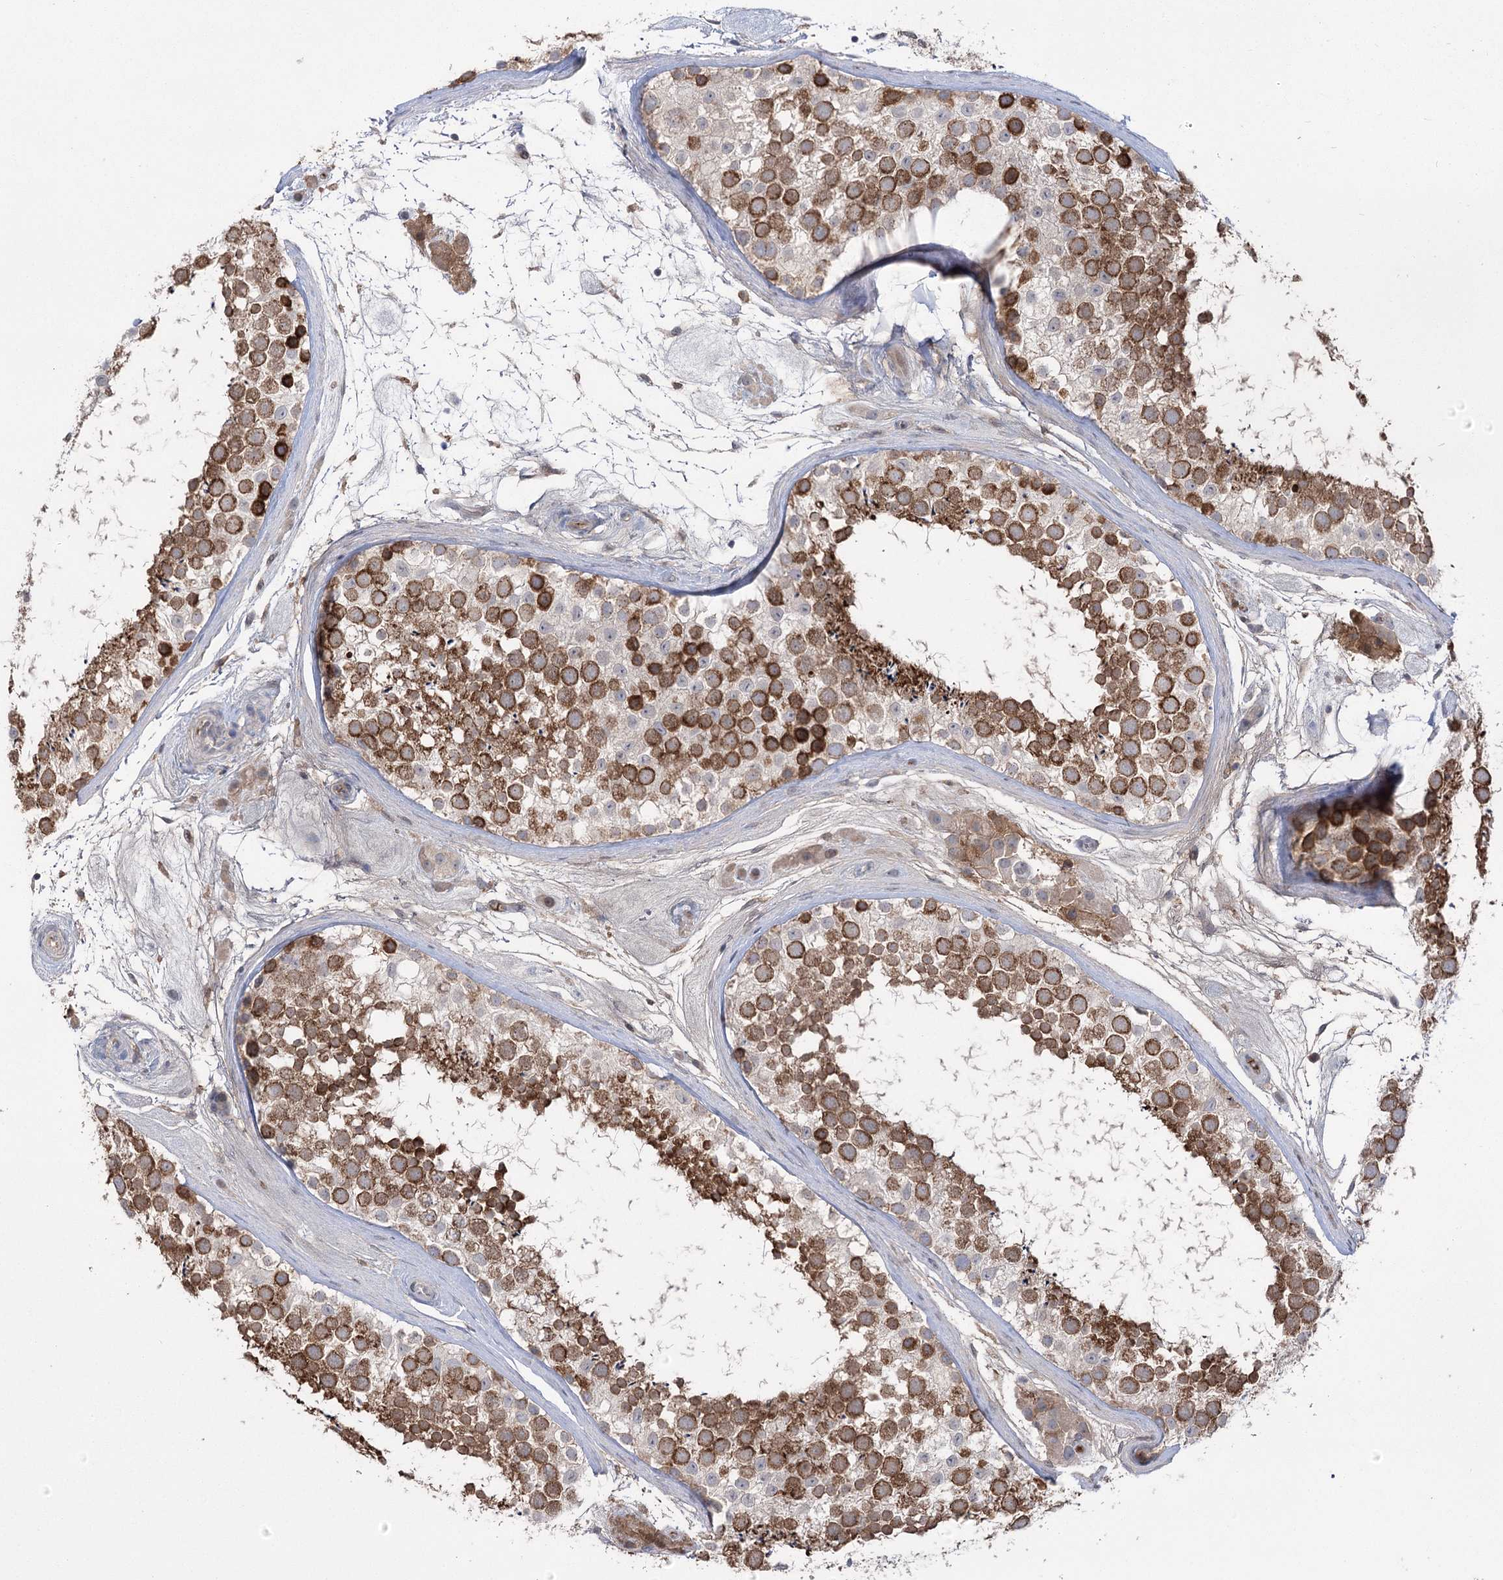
{"staining": {"intensity": "strong", "quantity": "25%-75%", "location": "cytoplasmic/membranous,nuclear"}, "tissue": "testis", "cell_type": "Cells in seminiferous ducts", "image_type": "normal", "snomed": [{"axis": "morphology", "description": "Normal tissue, NOS"}, {"axis": "topography", "description": "Testis"}], "caption": "A brown stain highlights strong cytoplasmic/membranous,nuclear positivity of a protein in cells in seminiferous ducts of unremarkable testis. The staining was performed using DAB (3,3'-diaminobenzidine), with brown indicating positive protein expression. Nuclei are stained blue with hematoxylin.", "gene": "PLEKHA5", "patient": {"sex": "male", "age": 46}}